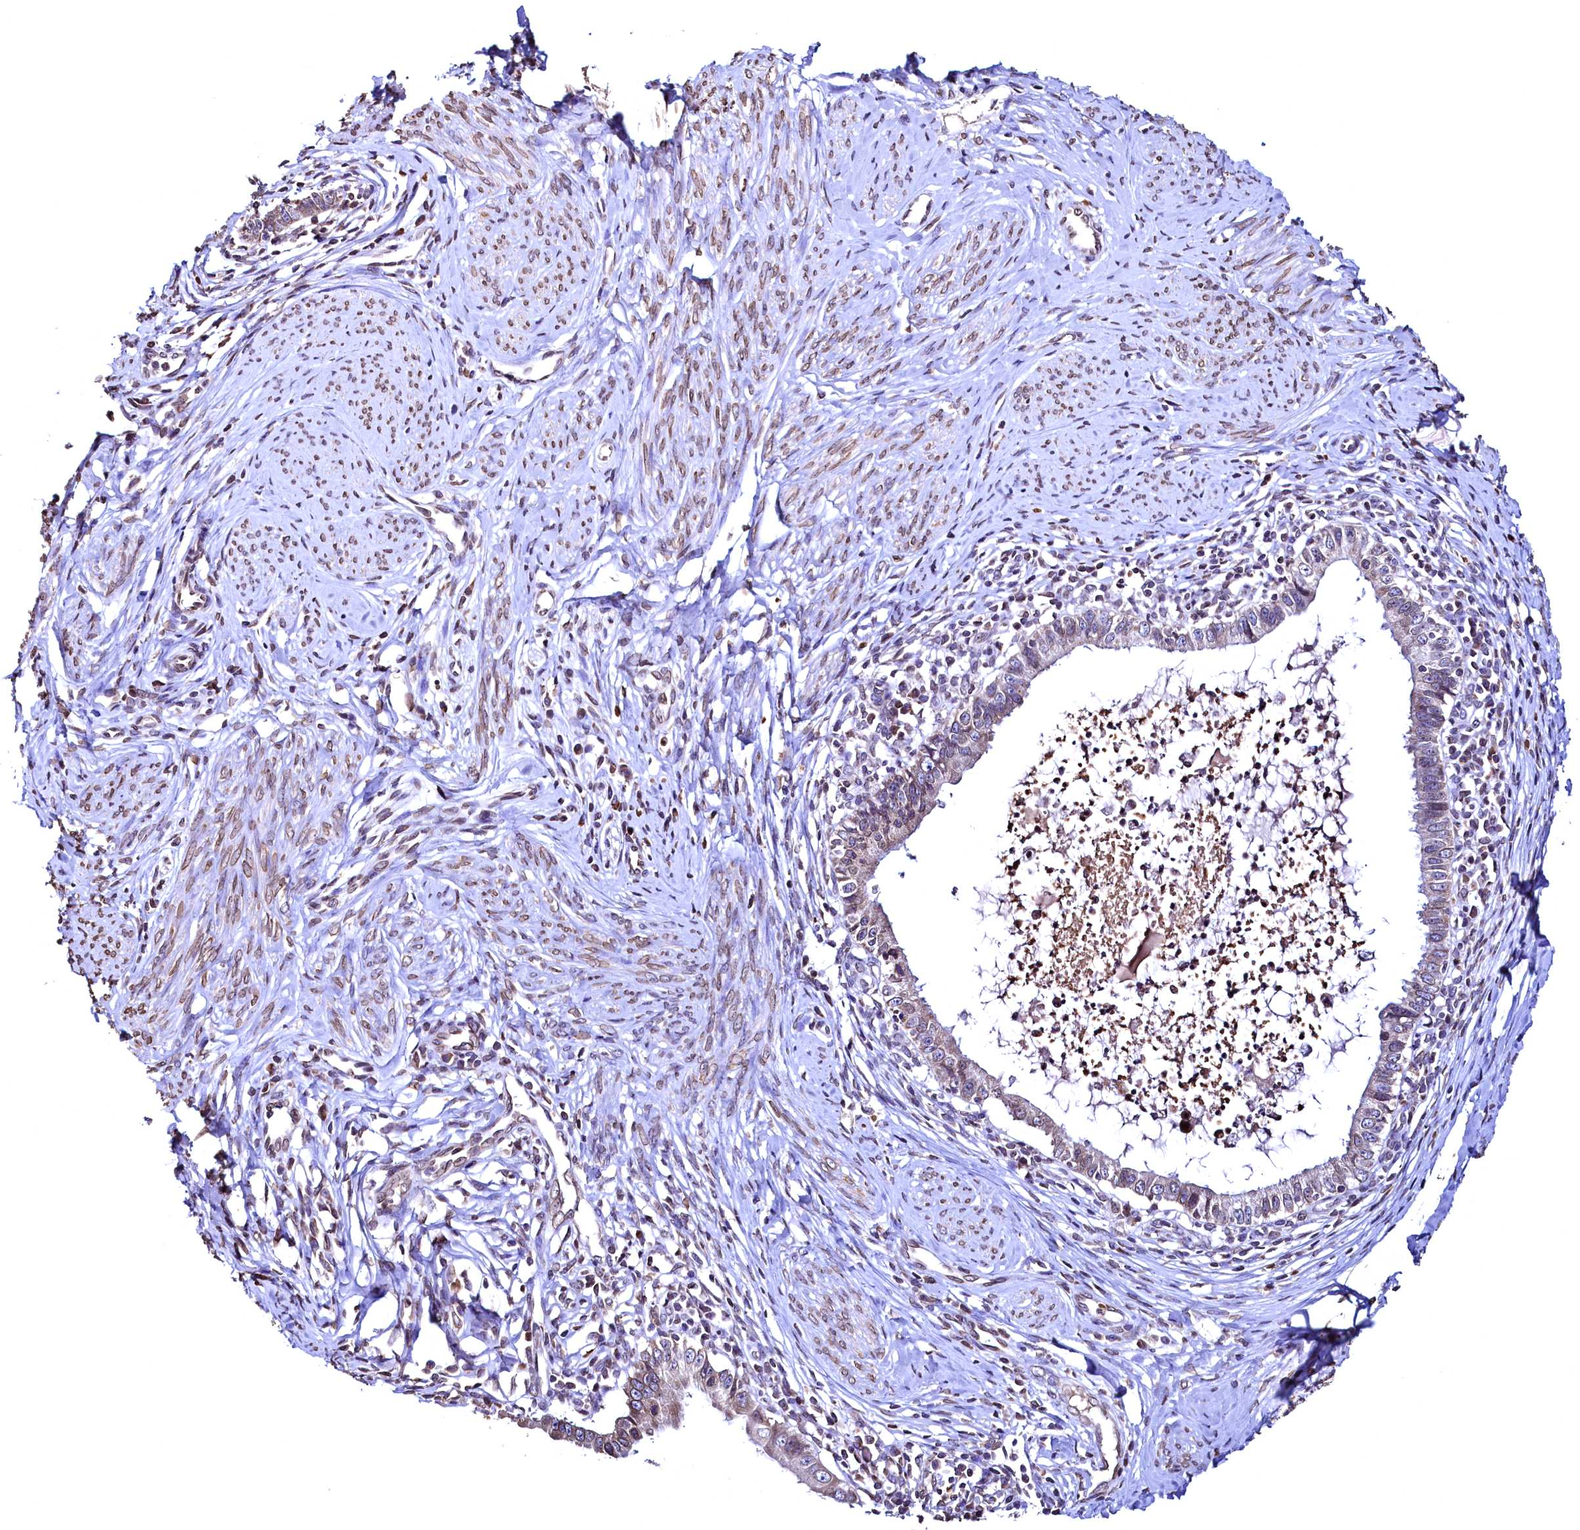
{"staining": {"intensity": "weak", "quantity": ">75%", "location": "cytoplasmic/membranous"}, "tissue": "cervical cancer", "cell_type": "Tumor cells", "image_type": "cancer", "snomed": [{"axis": "morphology", "description": "Adenocarcinoma, NOS"}, {"axis": "topography", "description": "Cervix"}], "caption": "Tumor cells demonstrate weak cytoplasmic/membranous expression in about >75% of cells in cervical adenocarcinoma.", "gene": "HAND1", "patient": {"sex": "female", "age": 36}}